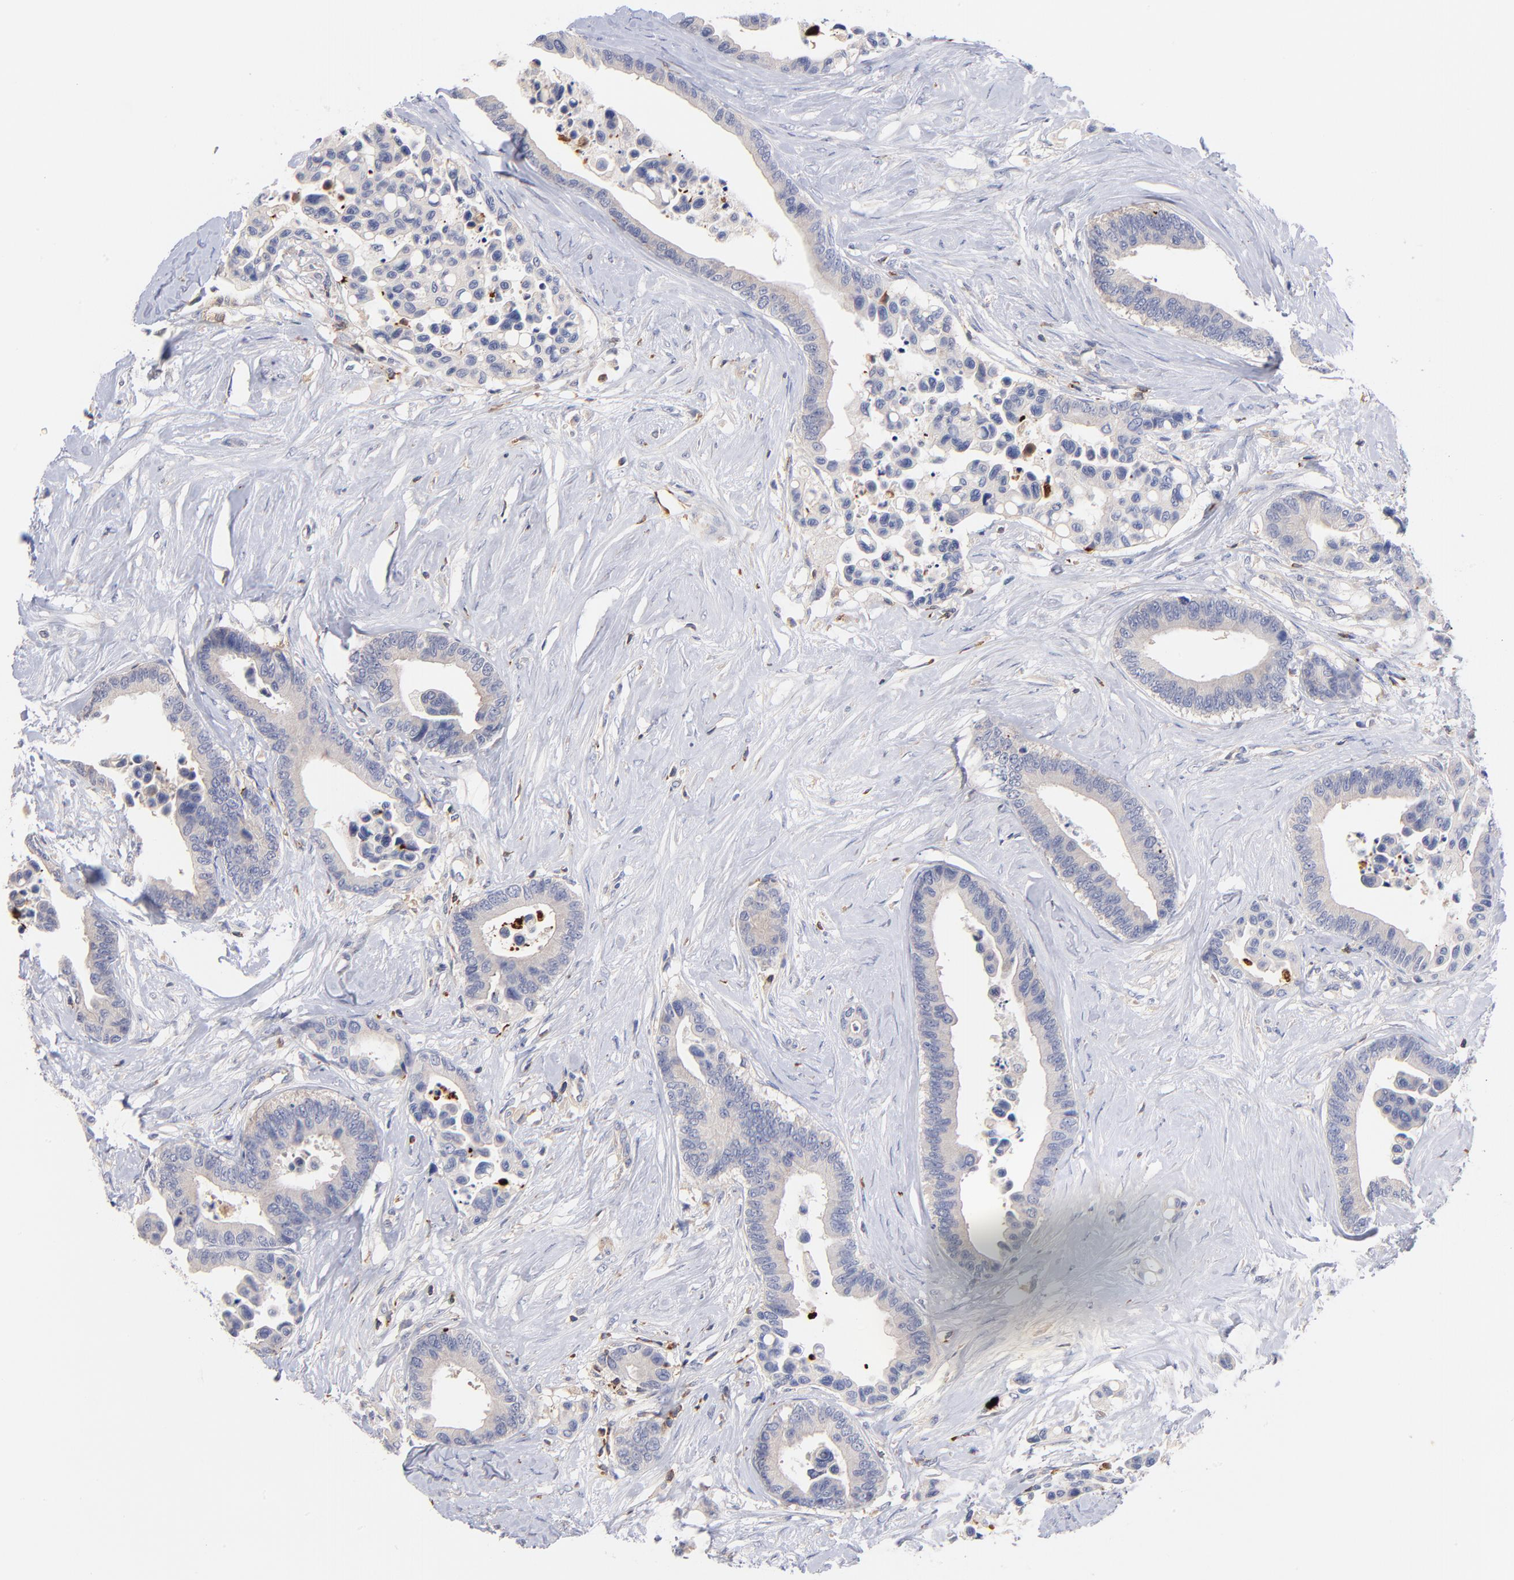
{"staining": {"intensity": "negative", "quantity": "none", "location": "none"}, "tissue": "colorectal cancer", "cell_type": "Tumor cells", "image_type": "cancer", "snomed": [{"axis": "morphology", "description": "Adenocarcinoma, NOS"}, {"axis": "topography", "description": "Colon"}], "caption": "Tumor cells show no significant protein expression in colorectal adenocarcinoma.", "gene": "KREMEN2", "patient": {"sex": "male", "age": 82}}